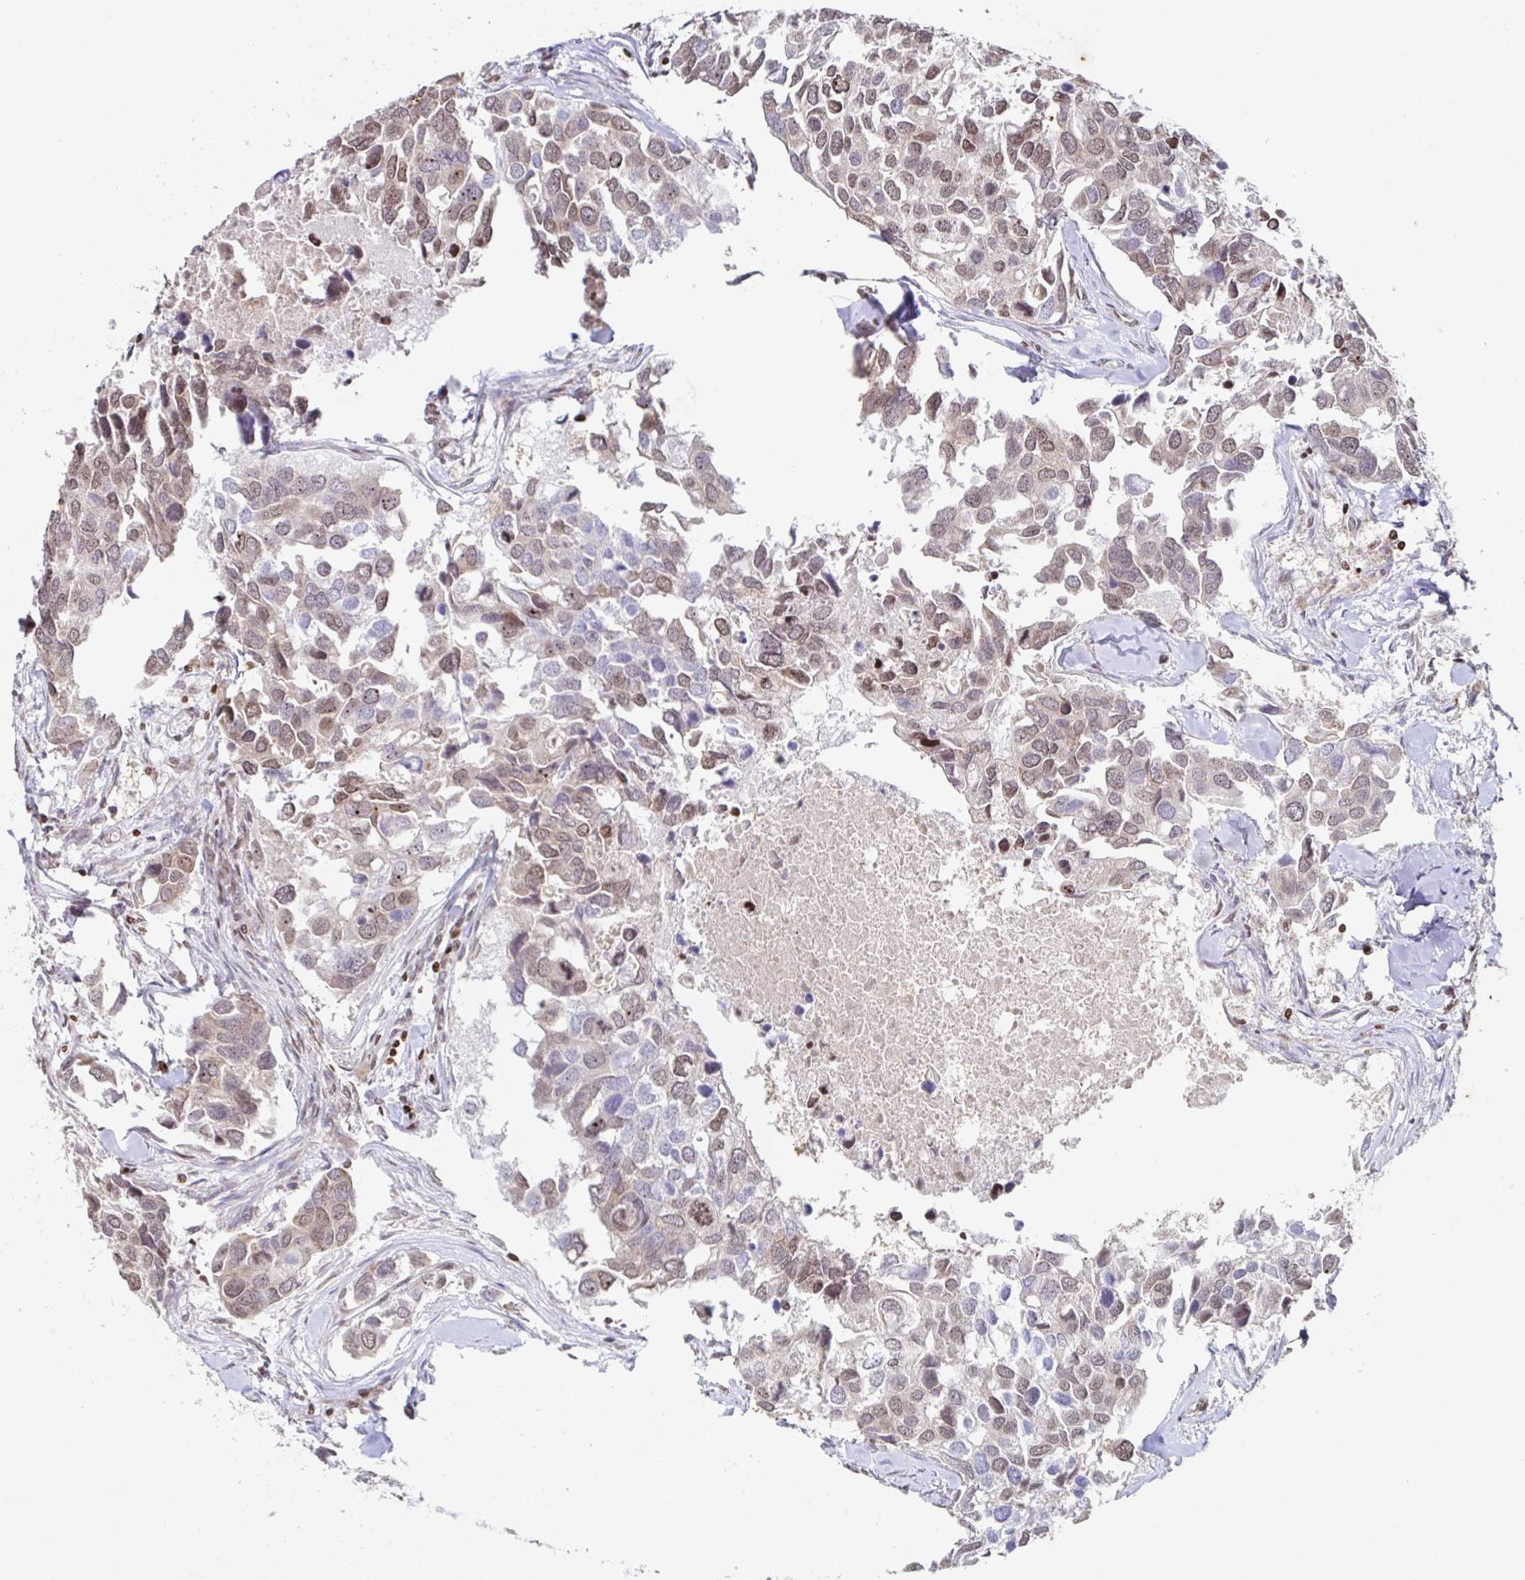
{"staining": {"intensity": "weak", "quantity": ">75%", "location": "nuclear"}, "tissue": "breast cancer", "cell_type": "Tumor cells", "image_type": "cancer", "snomed": [{"axis": "morphology", "description": "Duct carcinoma"}, {"axis": "topography", "description": "Breast"}], "caption": "This image displays breast cancer (intraductal carcinoma) stained with immunohistochemistry to label a protein in brown. The nuclear of tumor cells show weak positivity for the protein. Nuclei are counter-stained blue.", "gene": "C19orf53", "patient": {"sex": "female", "age": 83}}